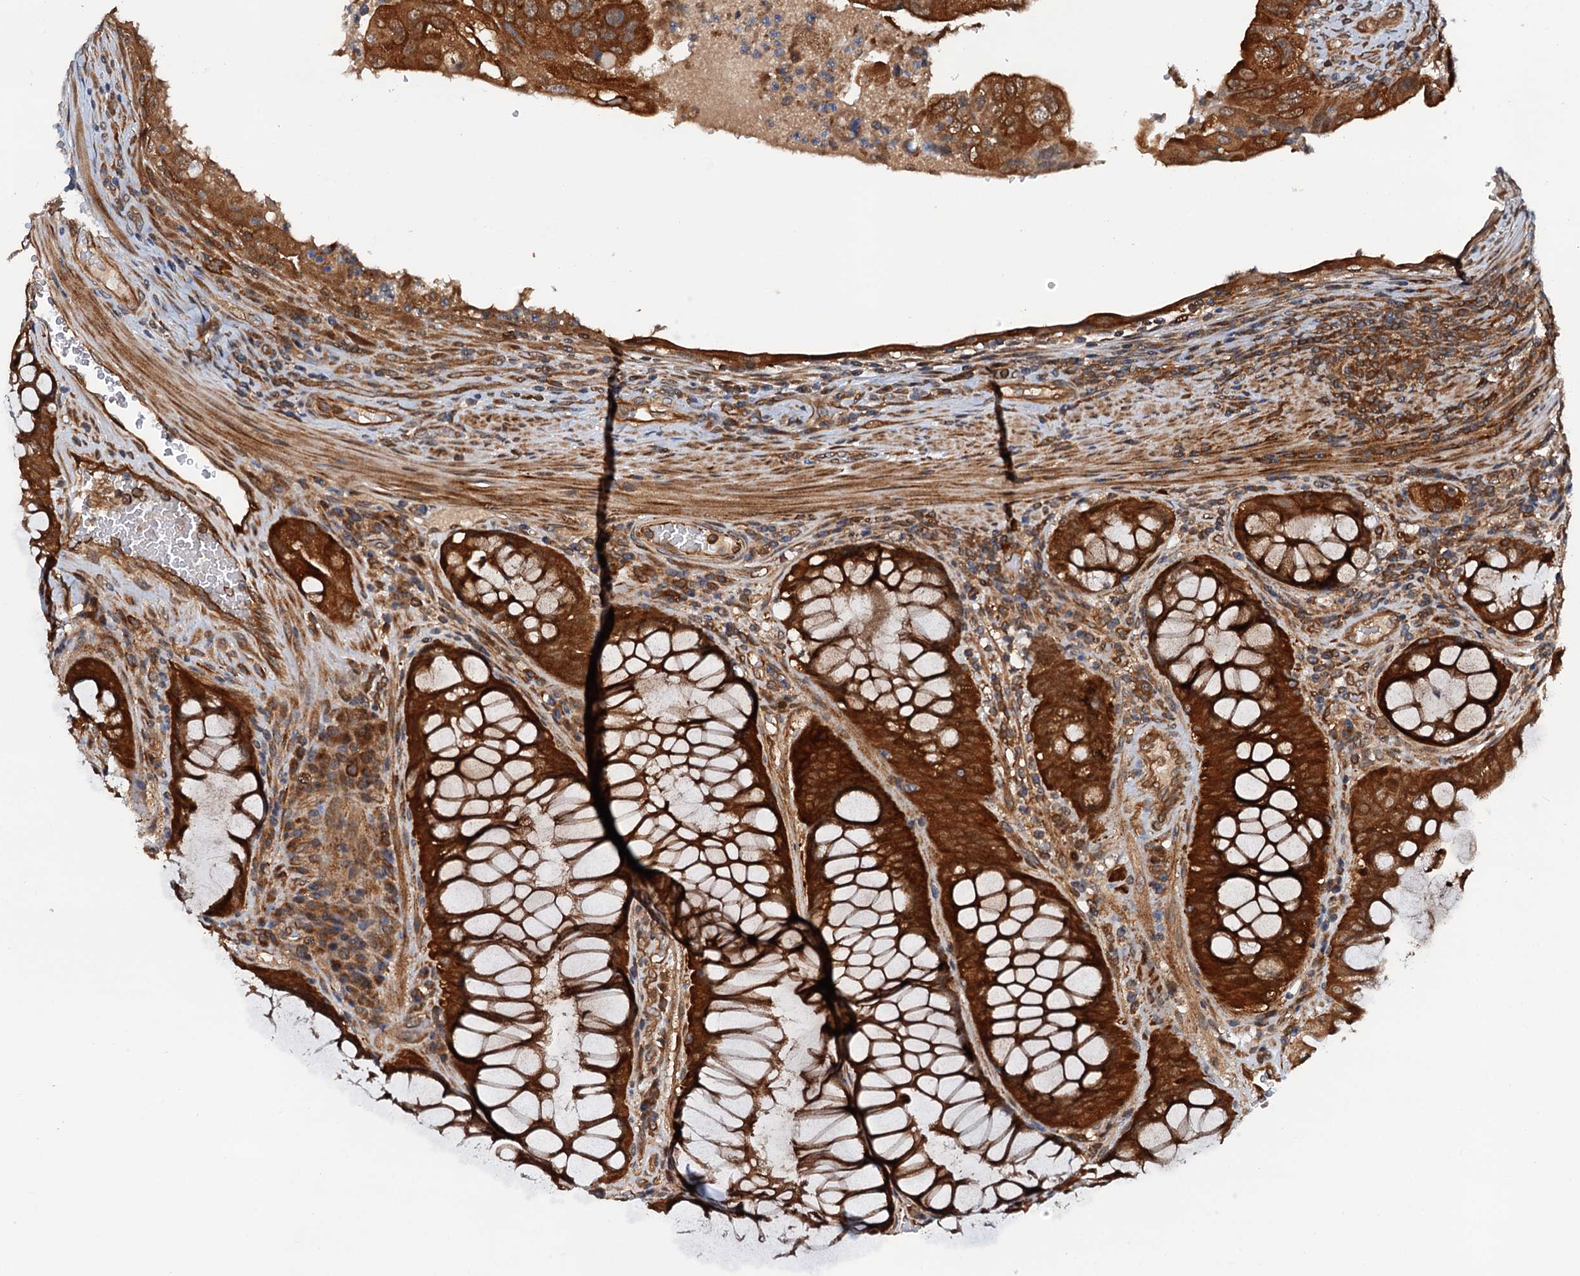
{"staining": {"intensity": "strong", "quantity": ">75%", "location": "cytoplasmic/membranous"}, "tissue": "colorectal cancer", "cell_type": "Tumor cells", "image_type": "cancer", "snomed": [{"axis": "morphology", "description": "Adenocarcinoma, NOS"}, {"axis": "topography", "description": "Rectum"}], "caption": "Tumor cells show high levels of strong cytoplasmic/membranous staining in about >75% of cells in colorectal cancer. Immunohistochemistry stains the protein in brown and the nuclei are stained blue.", "gene": "AAGAB", "patient": {"sex": "male", "age": 63}}